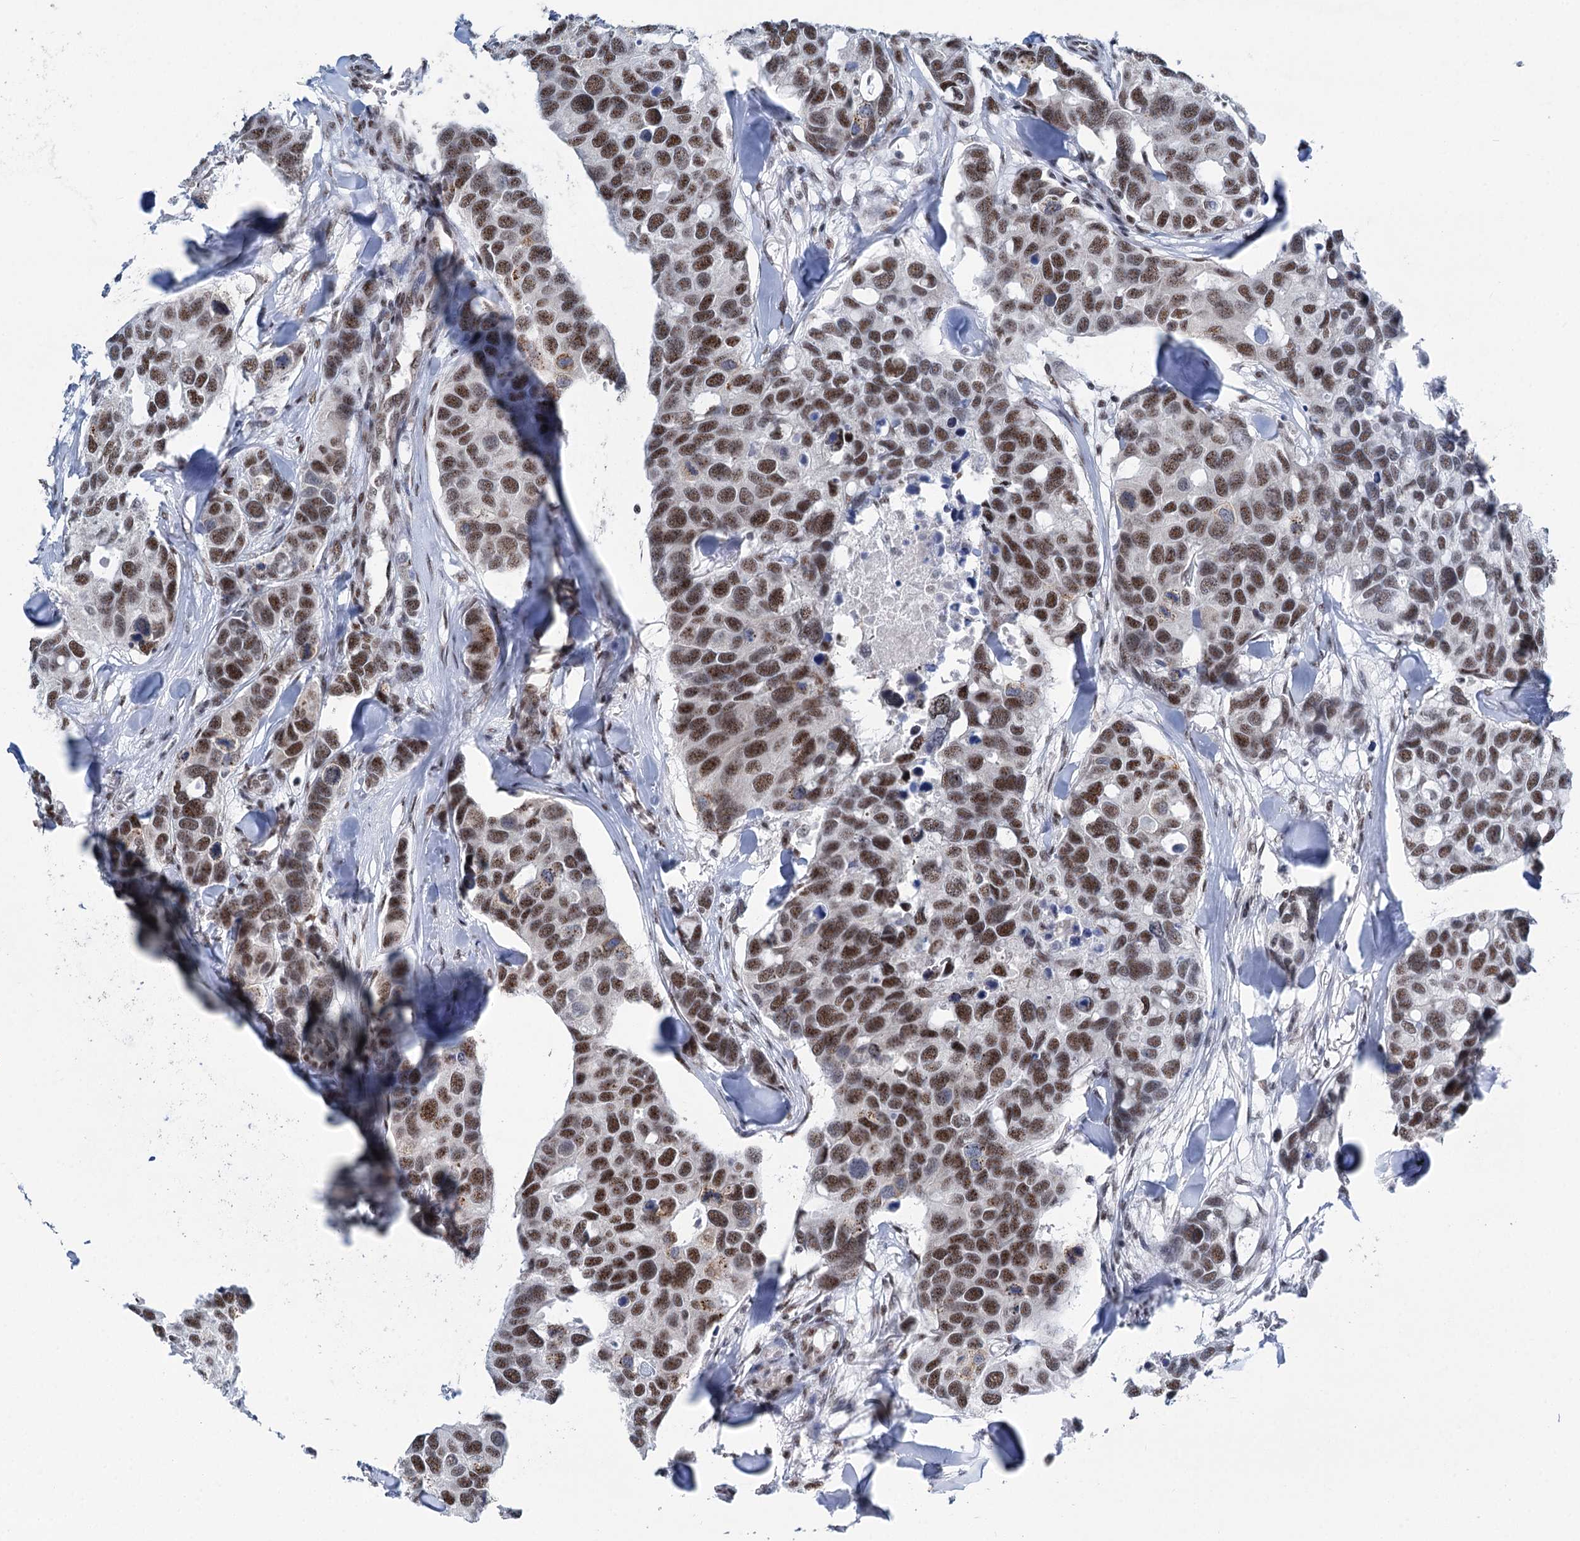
{"staining": {"intensity": "moderate", "quantity": ">75%", "location": "nuclear"}, "tissue": "breast cancer", "cell_type": "Tumor cells", "image_type": "cancer", "snomed": [{"axis": "morphology", "description": "Duct carcinoma"}, {"axis": "topography", "description": "Breast"}], "caption": "Protein staining of breast cancer tissue shows moderate nuclear expression in approximately >75% of tumor cells.", "gene": "SREK1", "patient": {"sex": "female", "age": 83}}